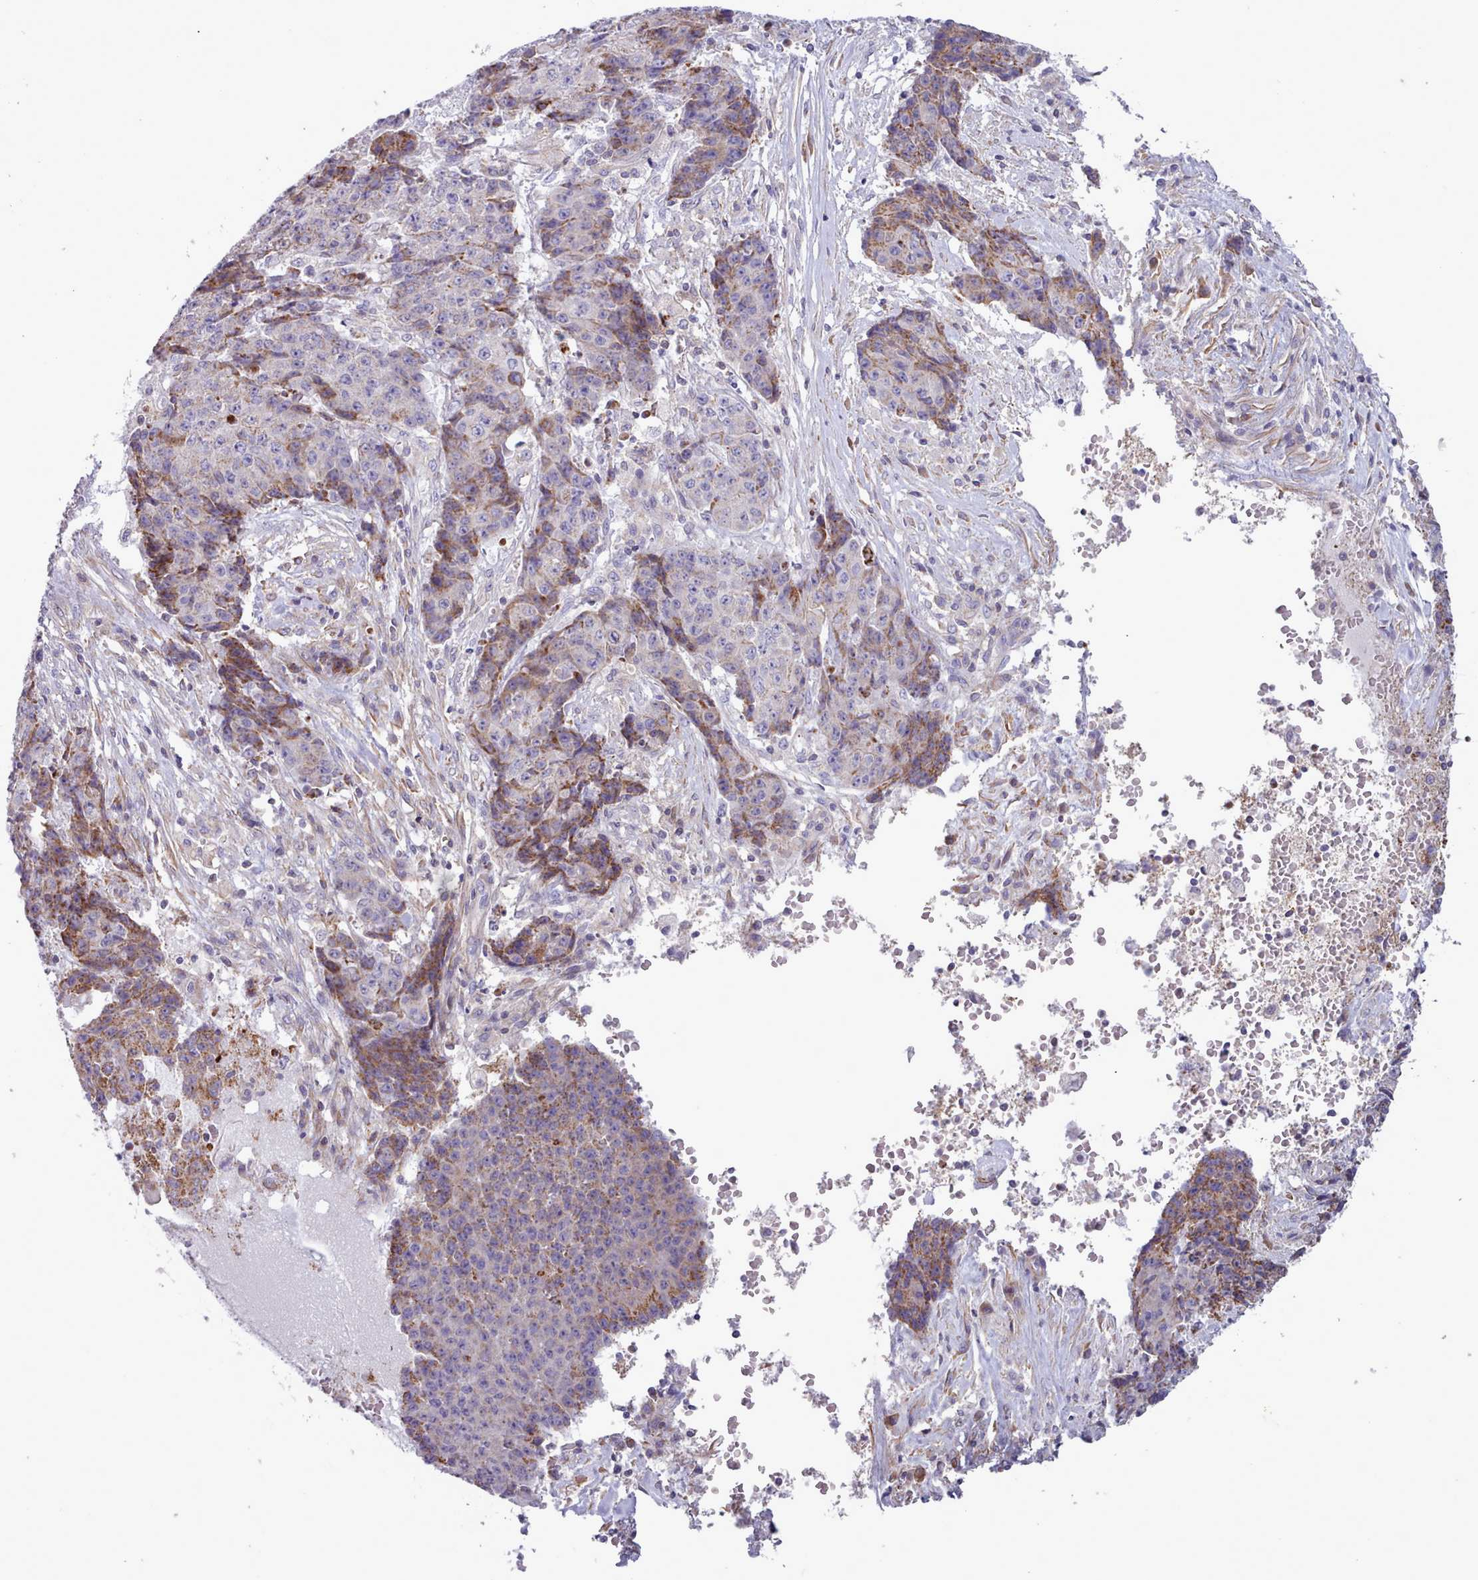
{"staining": {"intensity": "moderate", "quantity": "<25%", "location": "cytoplasmic/membranous"}, "tissue": "ovarian cancer", "cell_type": "Tumor cells", "image_type": "cancer", "snomed": [{"axis": "morphology", "description": "Carcinoma, endometroid"}, {"axis": "topography", "description": "Ovary"}], "caption": "Moderate cytoplasmic/membranous positivity is present in about <25% of tumor cells in ovarian cancer (endometroid carcinoma).", "gene": "TENT4B", "patient": {"sex": "female", "age": 42}}